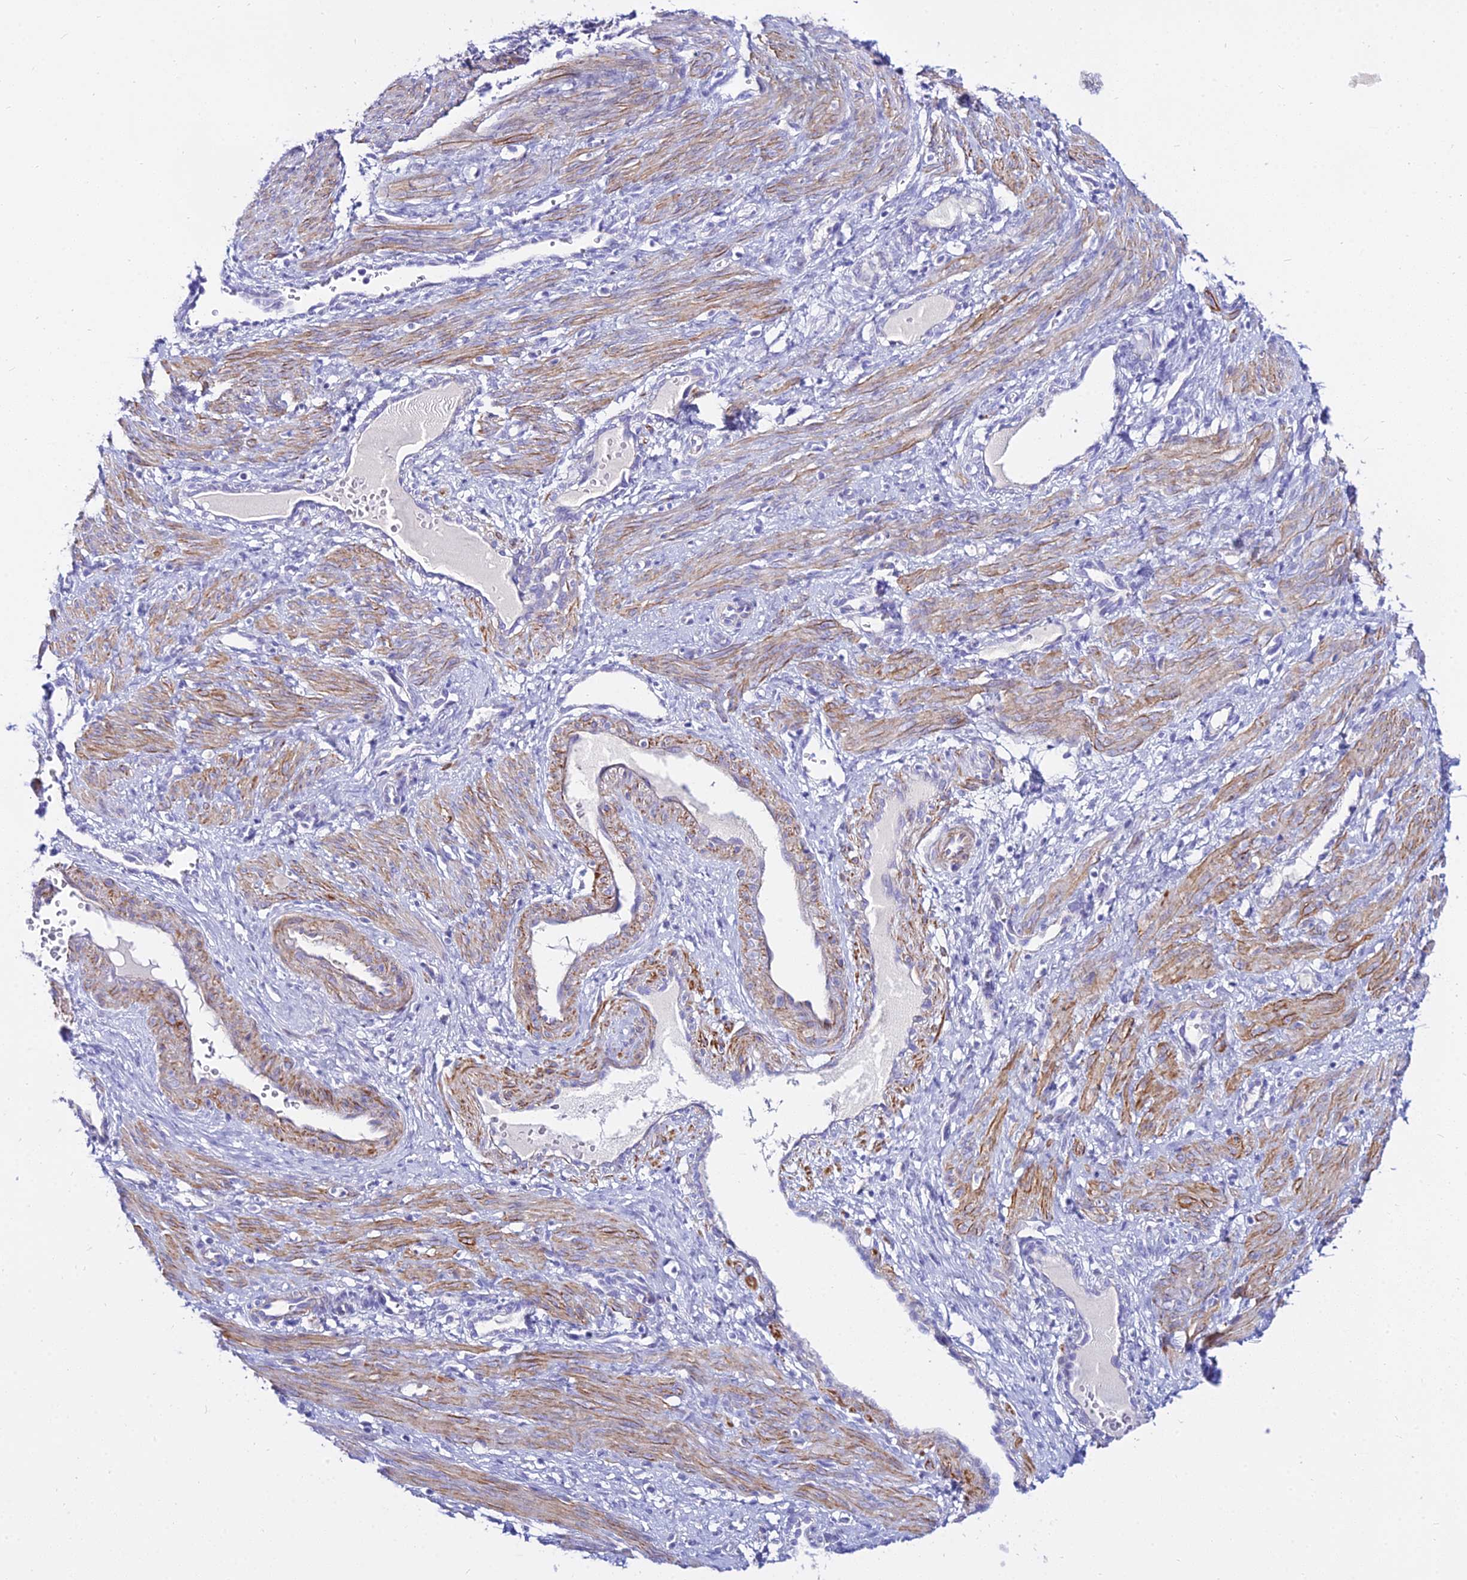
{"staining": {"intensity": "moderate", "quantity": ">75%", "location": "cytoplasmic/membranous"}, "tissue": "smooth muscle", "cell_type": "Smooth muscle cells", "image_type": "normal", "snomed": [{"axis": "morphology", "description": "Normal tissue, NOS"}, {"axis": "topography", "description": "Endometrium"}], "caption": "Moderate cytoplasmic/membranous expression for a protein is identified in approximately >75% of smooth muscle cells of normal smooth muscle using immunohistochemistry (IHC).", "gene": "DLX1", "patient": {"sex": "female", "age": 33}}